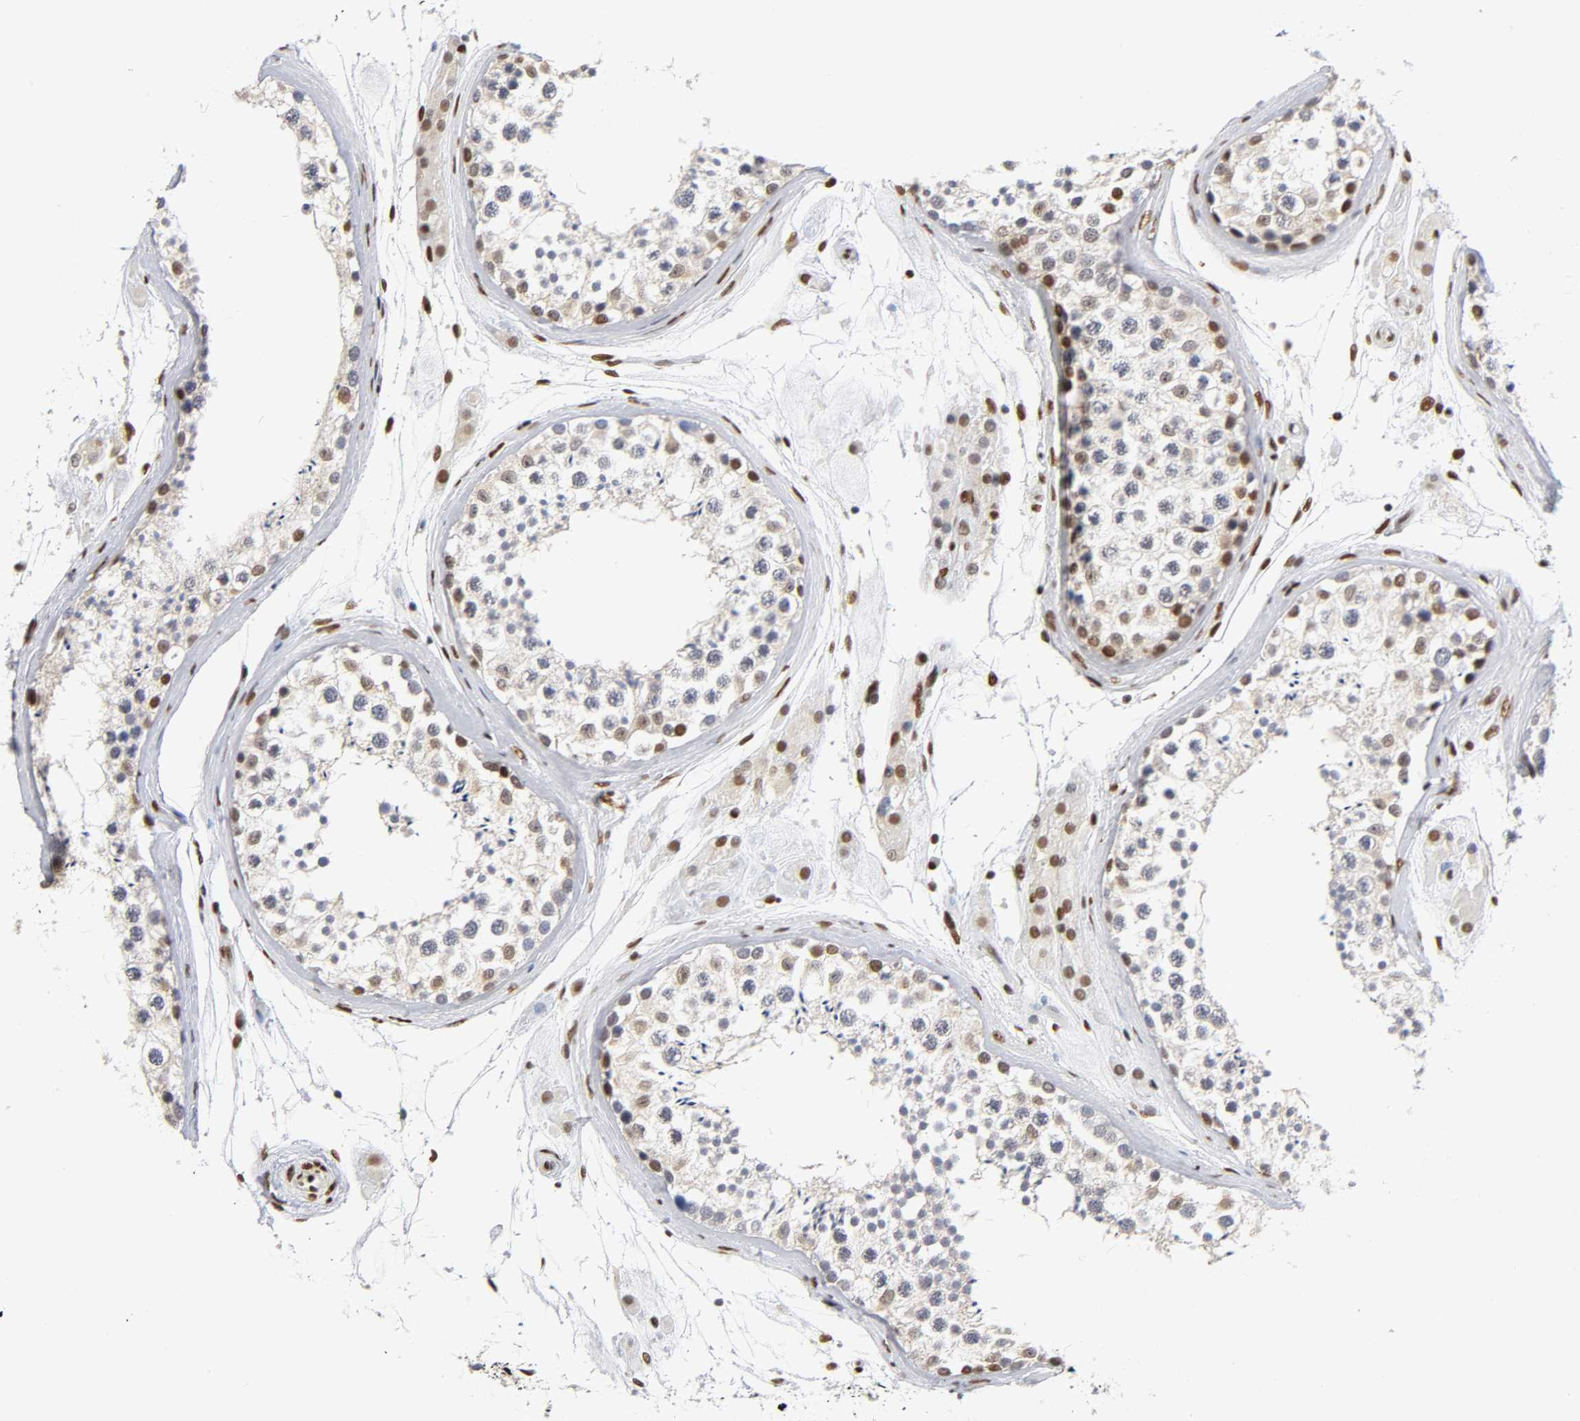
{"staining": {"intensity": "moderate", "quantity": "<25%", "location": "nuclear"}, "tissue": "testis", "cell_type": "Cells in seminiferous ducts", "image_type": "normal", "snomed": [{"axis": "morphology", "description": "Normal tissue, NOS"}, {"axis": "topography", "description": "Testis"}], "caption": "Immunohistochemical staining of benign human testis demonstrates low levels of moderate nuclear expression in about <25% of cells in seminiferous ducts.", "gene": "NR3C1", "patient": {"sex": "male", "age": 46}}